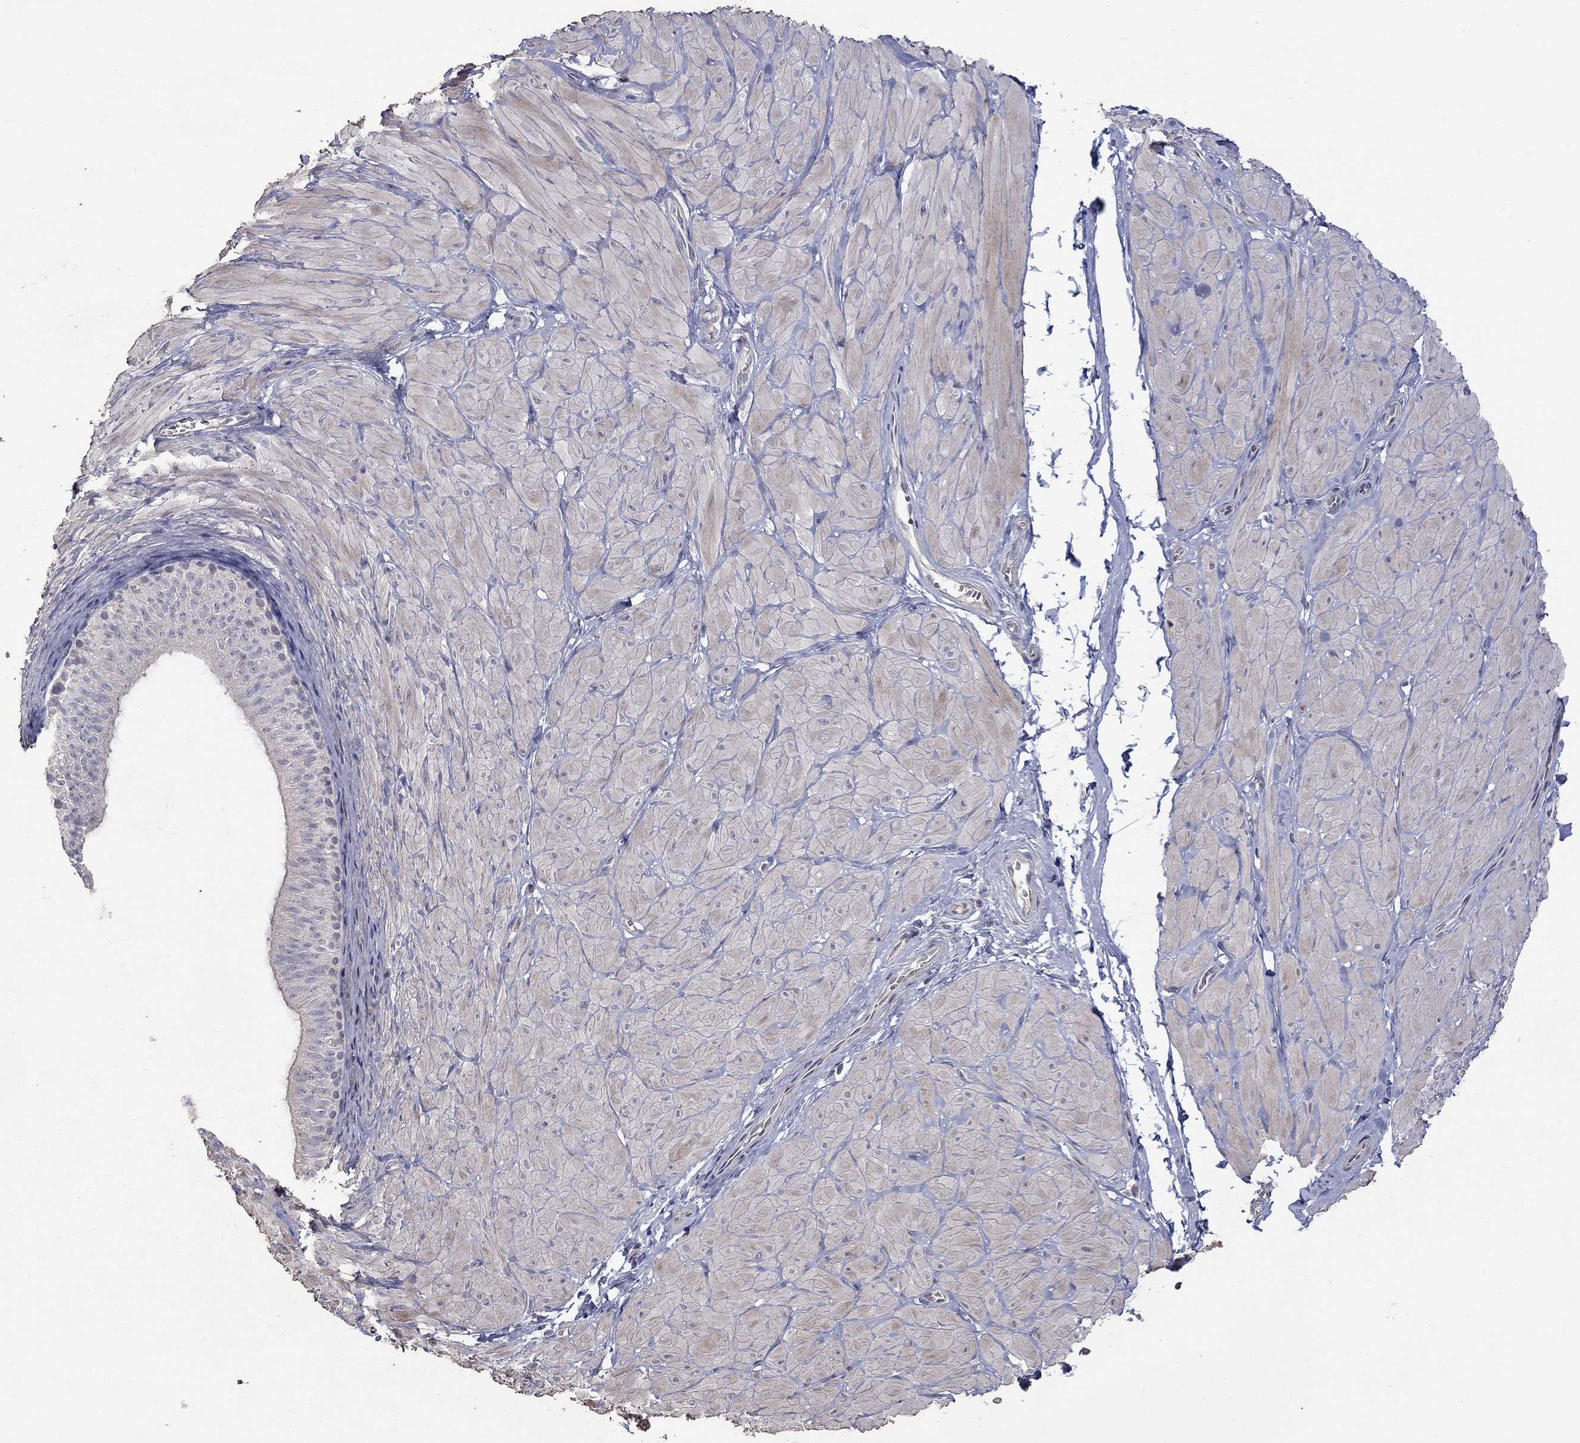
{"staining": {"intensity": "negative", "quantity": "none", "location": "none"}, "tissue": "adipose tissue", "cell_type": "Adipocytes", "image_type": "normal", "snomed": [{"axis": "morphology", "description": "Normal tissue, NOS"}, {"axis": "topography", "description": "Smooth muscle"}, {"axis": "topography", "description": "Peripheral nerve tissue"}], "caption": "High power microscopy image of an immunohistochemistry photomicrograph of unremarkable adipose tissue, revealing no significant staining in adipocytes. (DAB immunohistochemistry, high magnification).", "gene": "SLC39A14", "patient": {"sex": "male", "age": 22}}